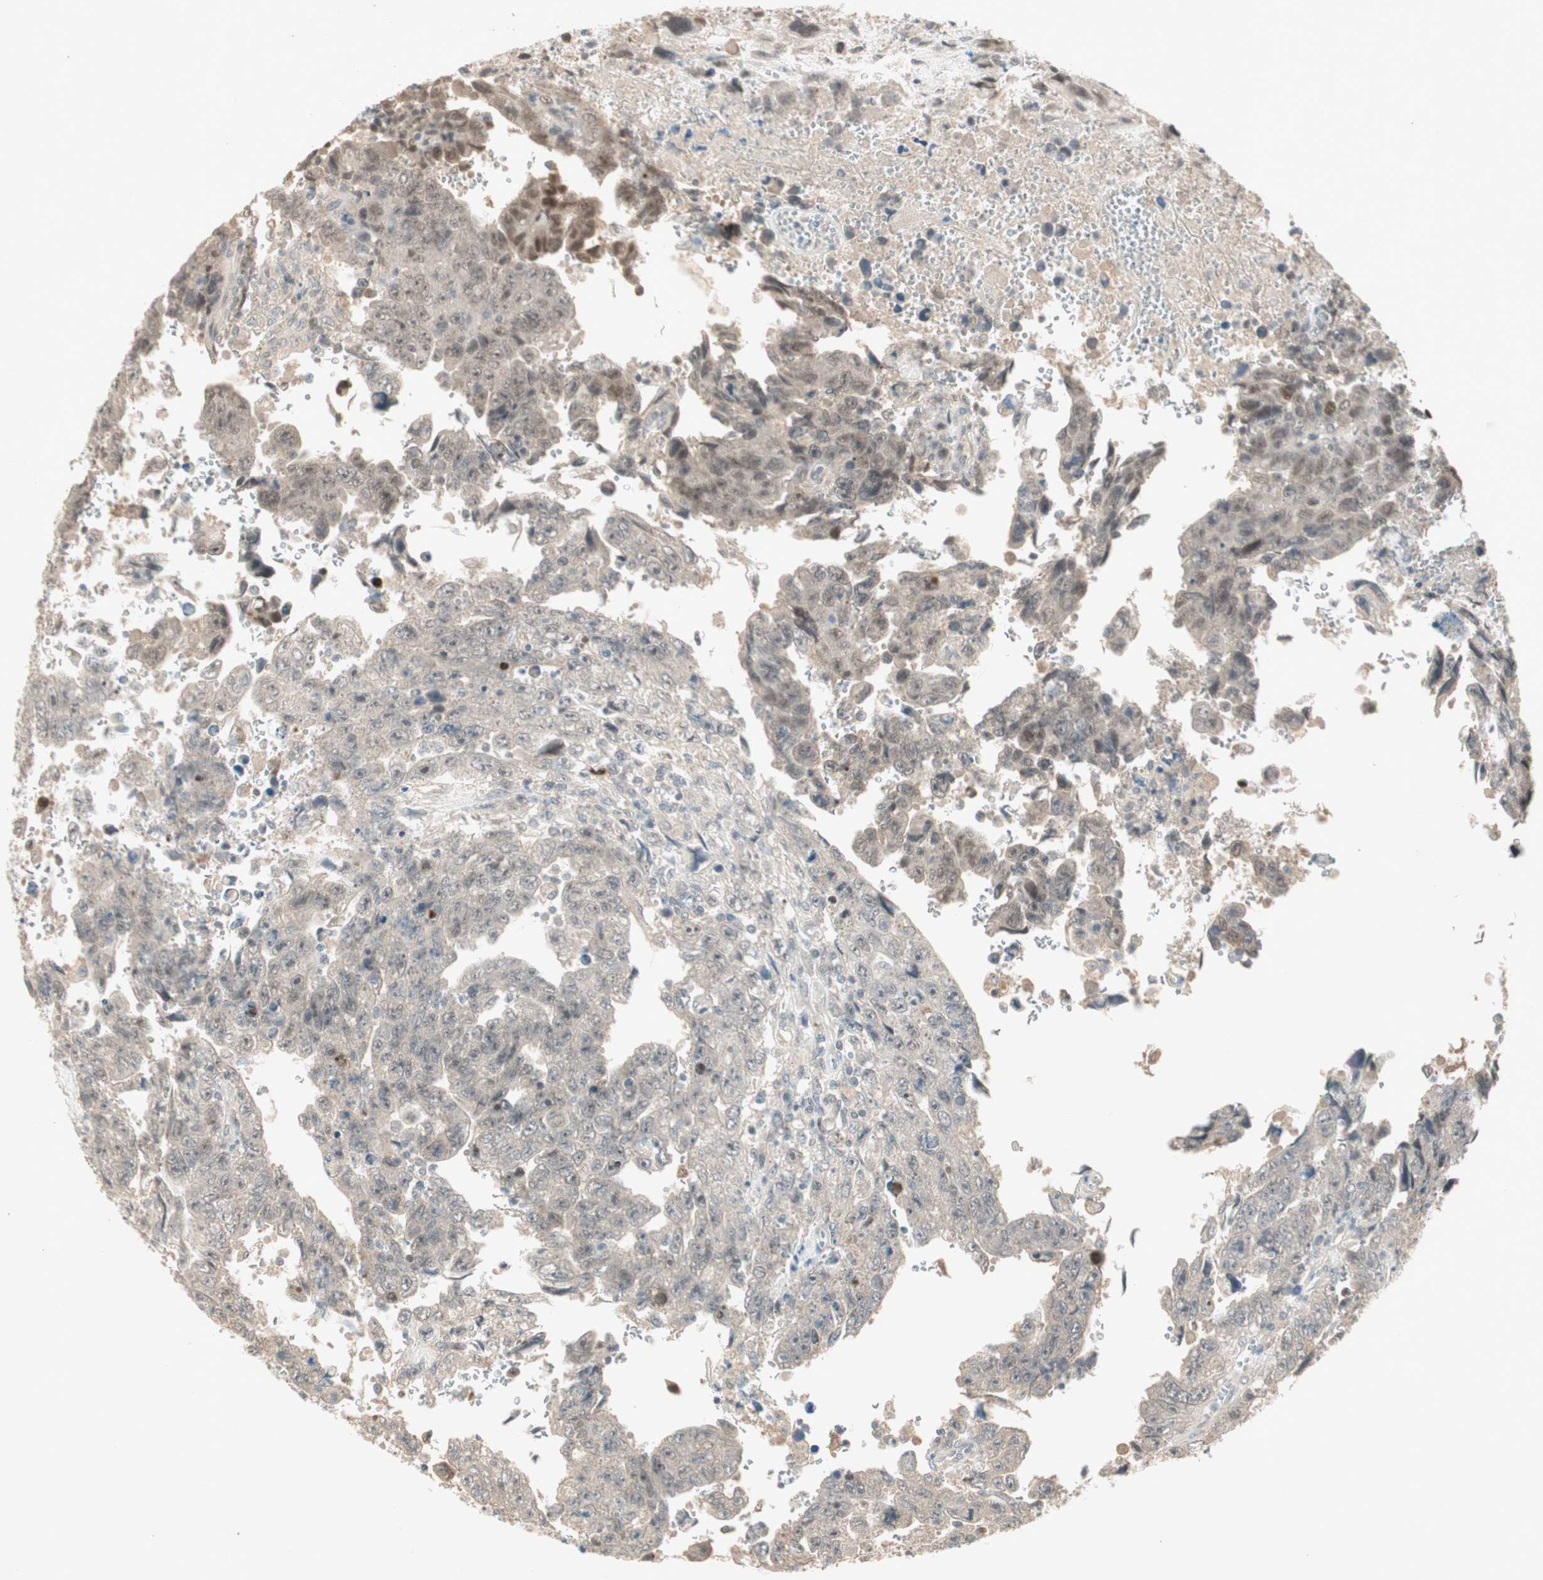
{"staining": {"intensity": "moderate", "quantity": "<25%", "location": "nuclear"}, "tissue": "testis cancer", "cell_type": "Tumor cells", "image_type": "cancer", "snomed": [{"axis": "morphology", "description": "Carcinoma, Embryonal, NOS"}, {"axis": "topography", "description": "Testis"}], "caption": "Embryonal carcinoma (testis) stained with a brown dye shows moderate nuclear positive staining in about <25% of tumor cells.", "gene": "RNGTT", "patient": {"sex": "male", "age": 28}}